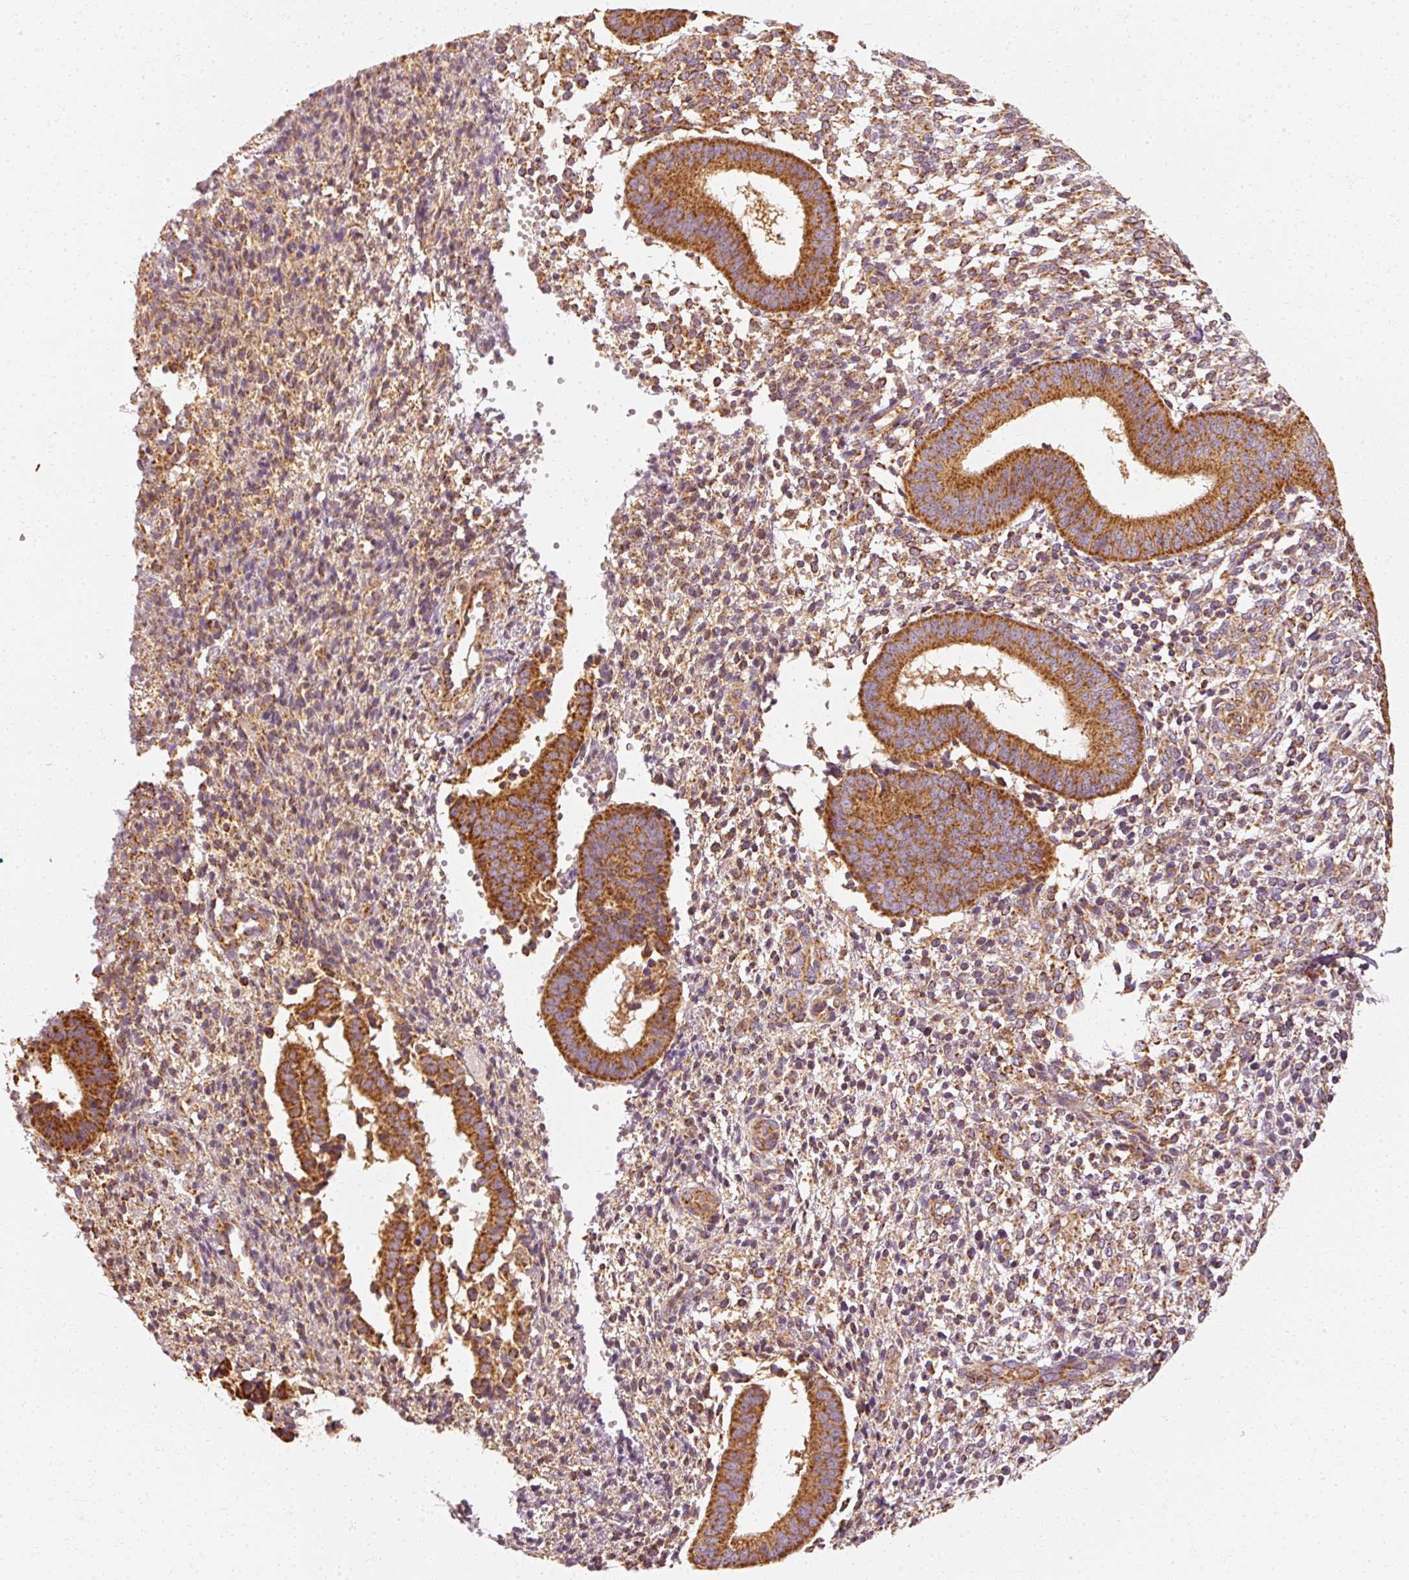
{"staining": {"intensity": "moderate", "quantity": "25%-75%", "location": "cytoplasmic/membranous"}, "tissue": "endometrium", "cell_type": "Cells in endometrial stroma", "image_type": "normal", "snomed": [{"axis": "morphology", "description": "Normal tissue, NOS"}, {"axis": "topography", "description": "Endometrium"}], "caption": "A photomicrograph of endometrium stained for a protein displays moderate cytoplasmic/membranous brown staining in cells in endometrial stroma. The protein is stained brown, and the nuclei are stained in blue (DAB IHC with brightfield microscopy, high magnification).", "gene": "TOMM40", "patient": {"sex": "female", "age": 49}}